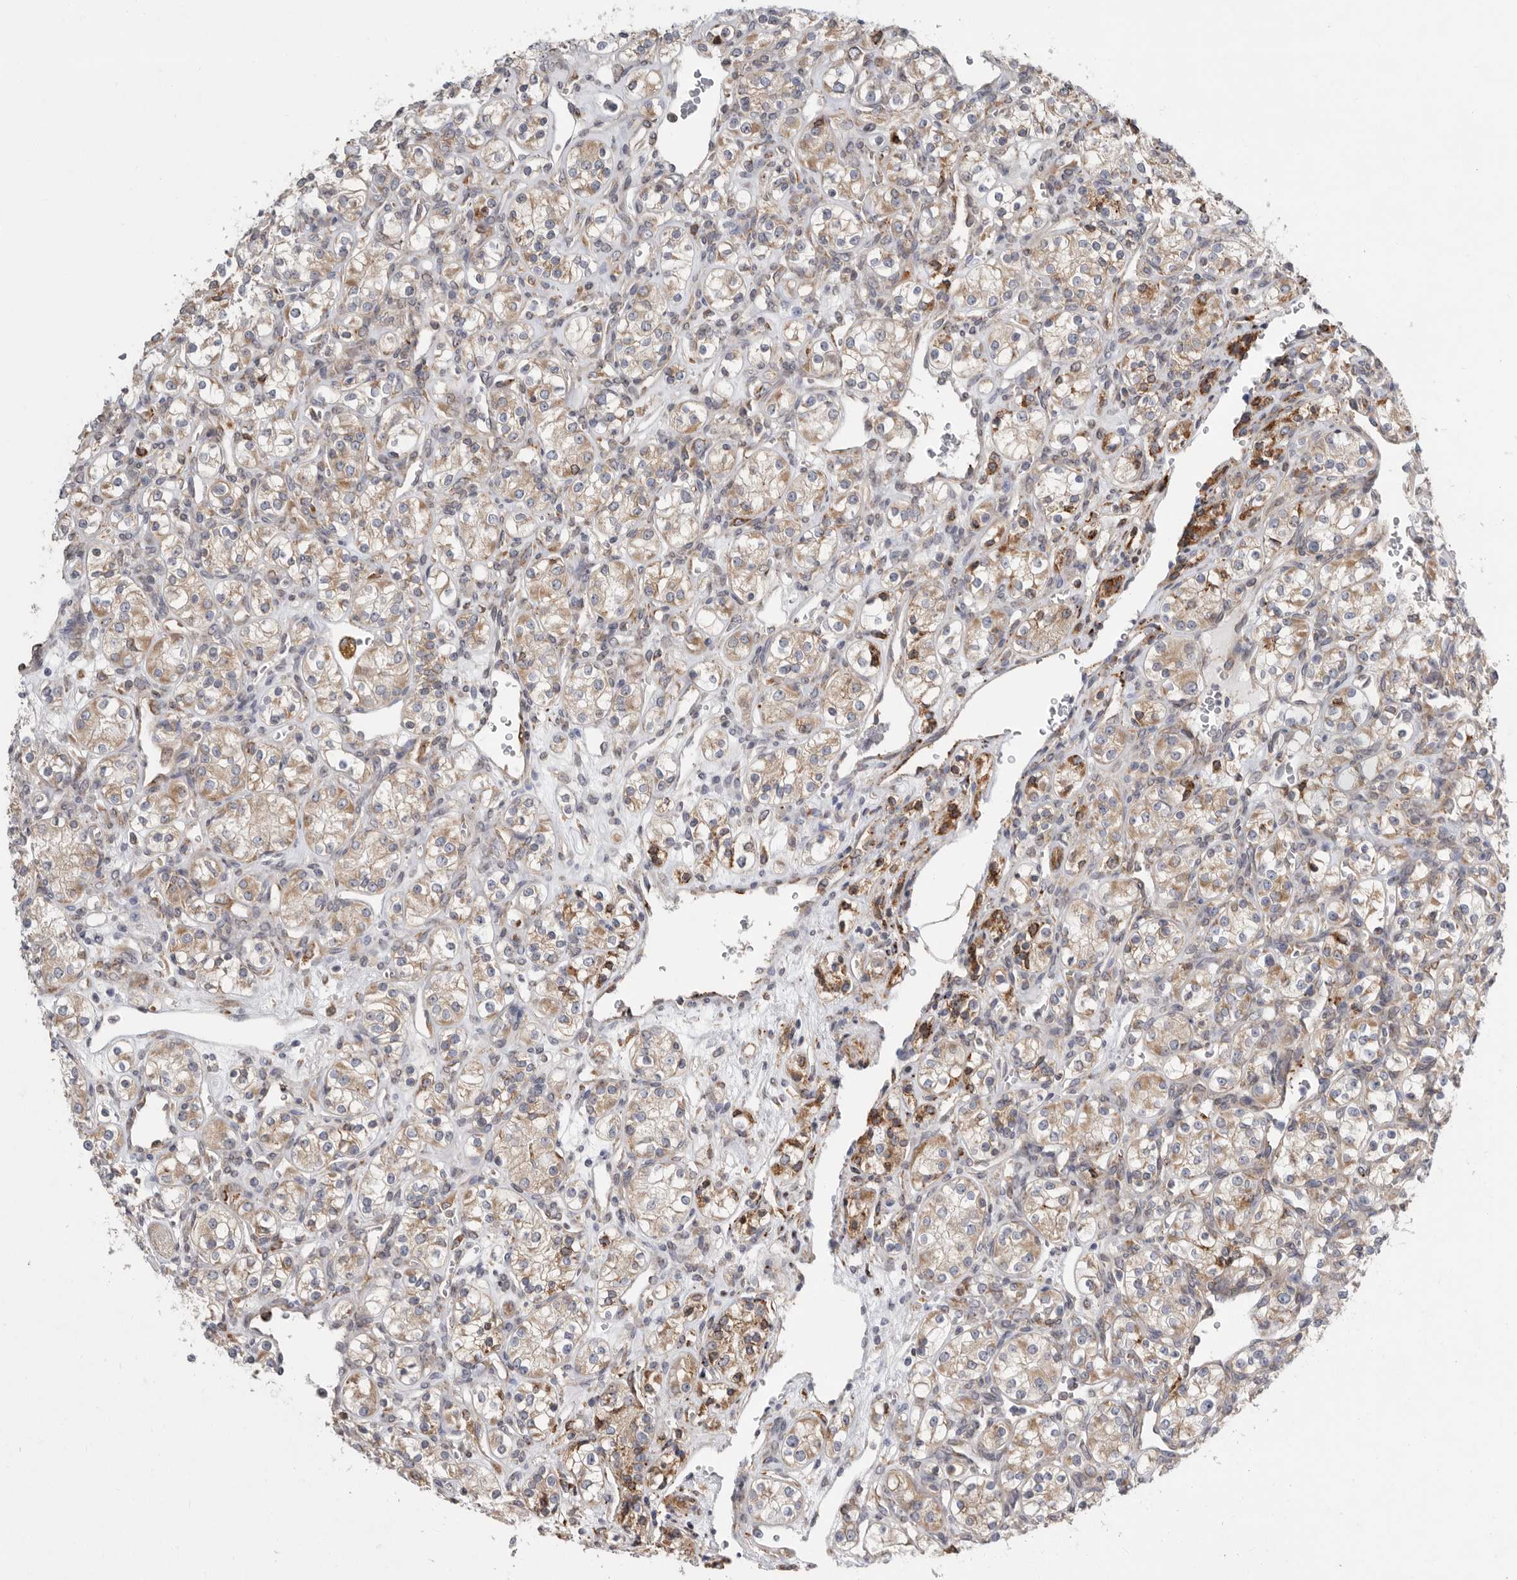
{"staining": {"intensity": "weak", "quantity": ">75%", "location": "cytoplasmic/membranous"}, "tissue": "renal cancer", "cell_type": "Tumor cells", "image_type": "cancer", "snomed": [{"axis": "morphology", "description": "Adenocarcinoma, NOS"}, {"axis": "topography", "description": "Kidney"}], "caption": "Protein staining displays weak cytoplasmic/membranous staining in approximately >75% of tumor cells in renal adenocarcinoma.", "gene": "GANAB", "patient": {"sex": "male", "age": 77}}